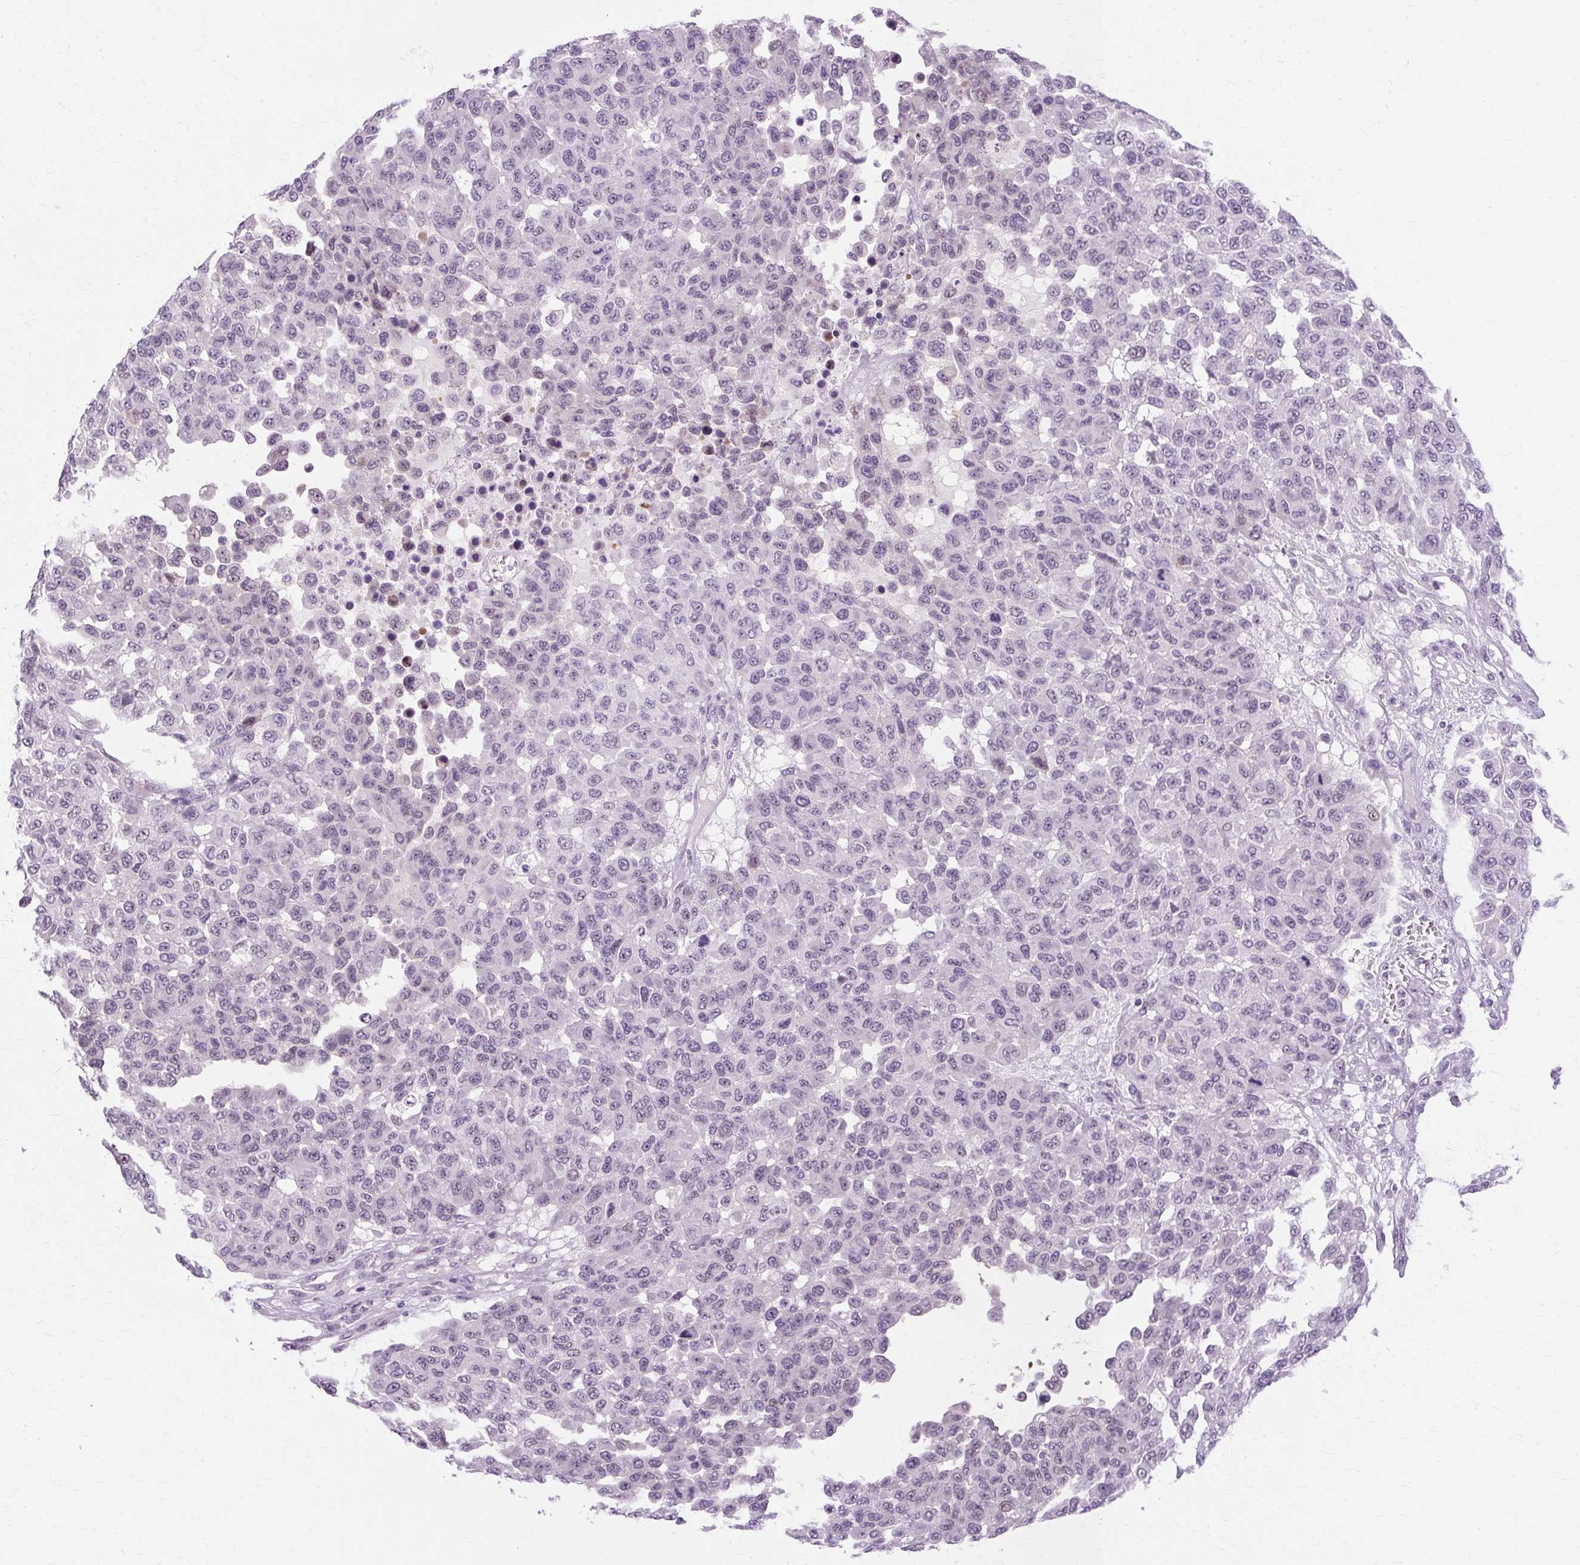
{"staining": {"intensity": "negative", "quantity": "none", "location": "none"}, "tissue": "melanoma", "cell_type": "Tumor cells", "image_type": "cancer", "snomed": [{"axis": "morphology", "description": "Malignant melanoma, NOS"}, {"axis": "topography", "description": "Skin"}], "caption": "Tumor cells show no significant protein staining in melanoma.", "gene": "RYBP", "patient": {"sex": "male", "age": 62}}